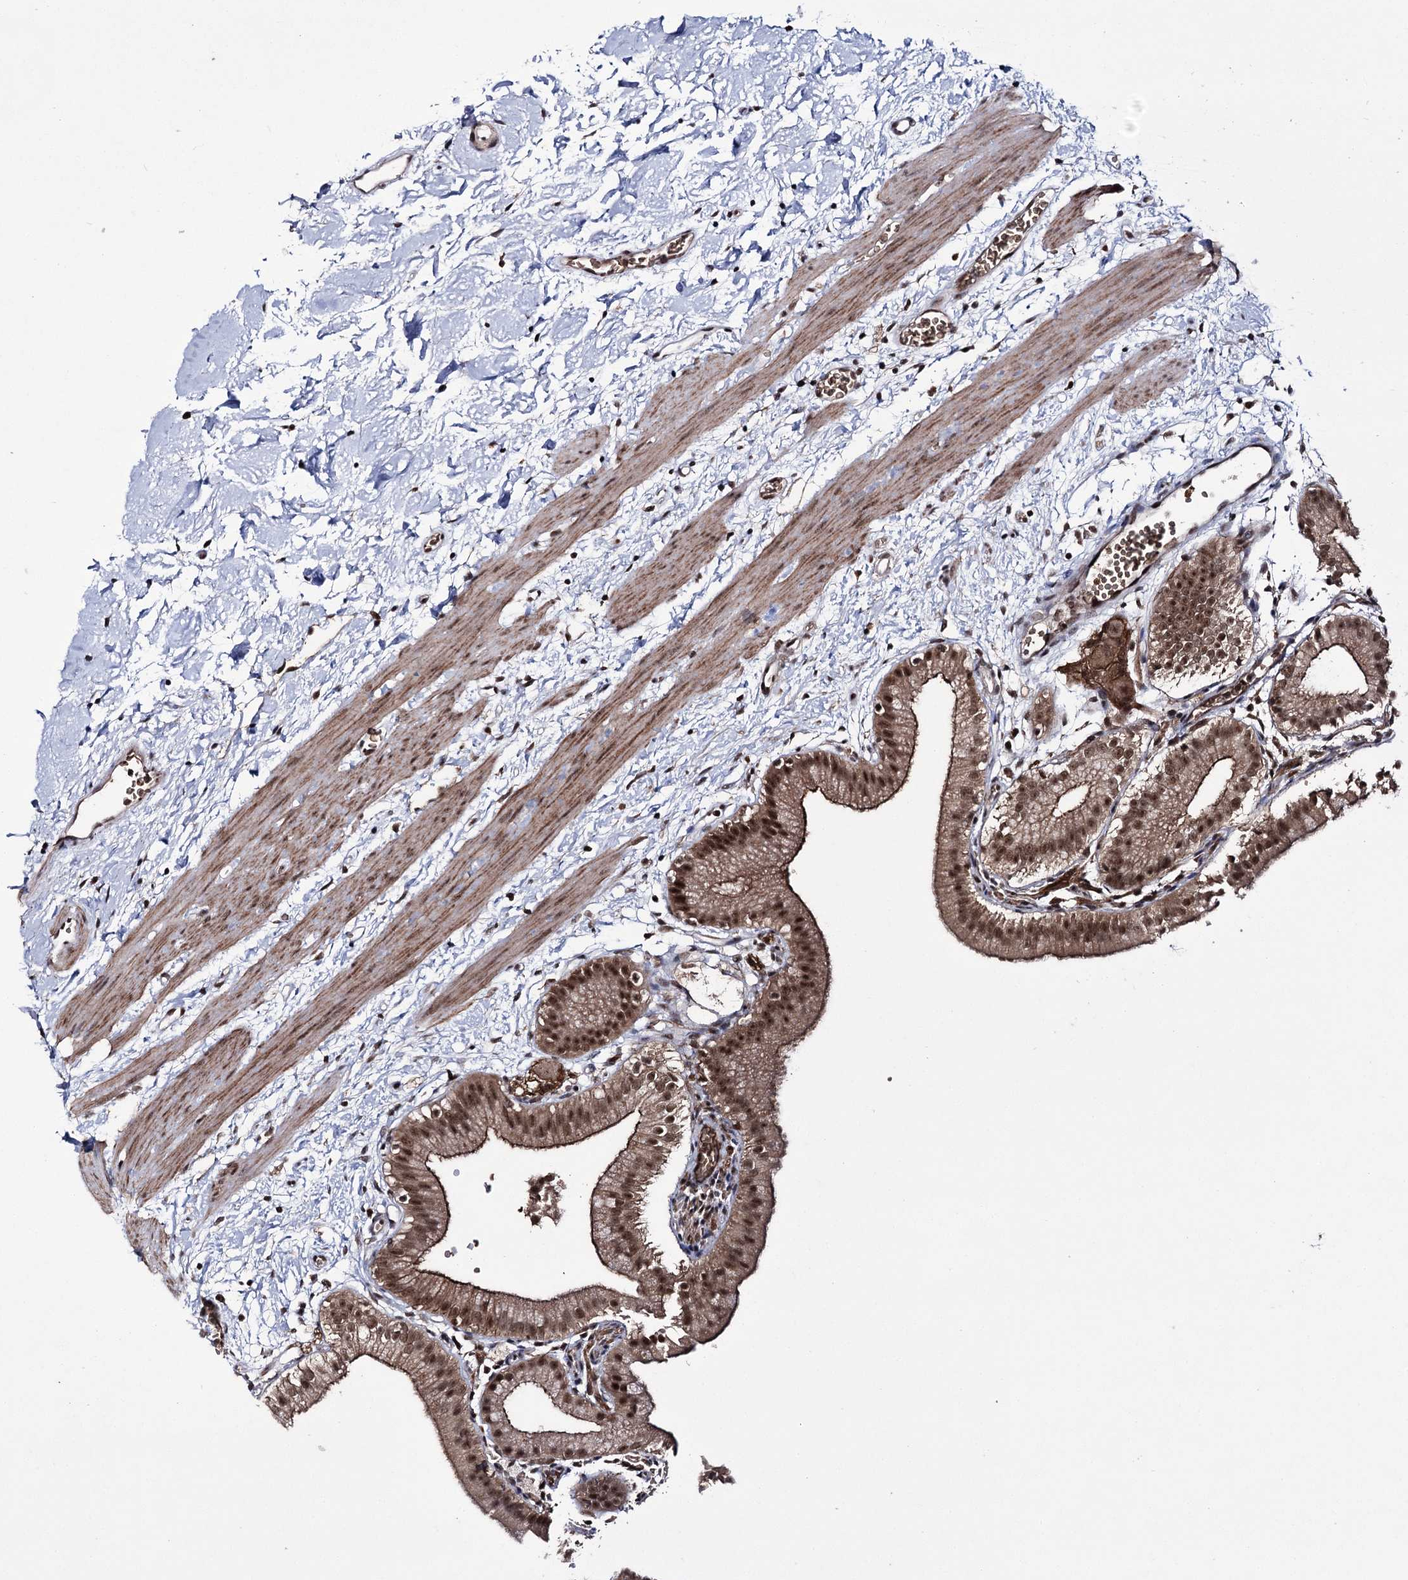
{"staining": {"intensity": "strong", "quantity": ">75%", "location": "cytoplasmic/membranous,nuclear"}, "tissue": "gallbladder", "cell_type": "Glandular cells", "image_type": "normal", "snomed": [{"axis": "morphology", "description": "Normal tissue, NOS"}, {"axis": "topography", "description": "Gallbladder"}], "caption": "Glandular cells exhibit strong cytoplasmic/membranous,nuclear positivity in approximately >75% of cells in benign gallbladder.", "gene": "PRPF40A", "patient": {"sex": "male", "age": 55}}